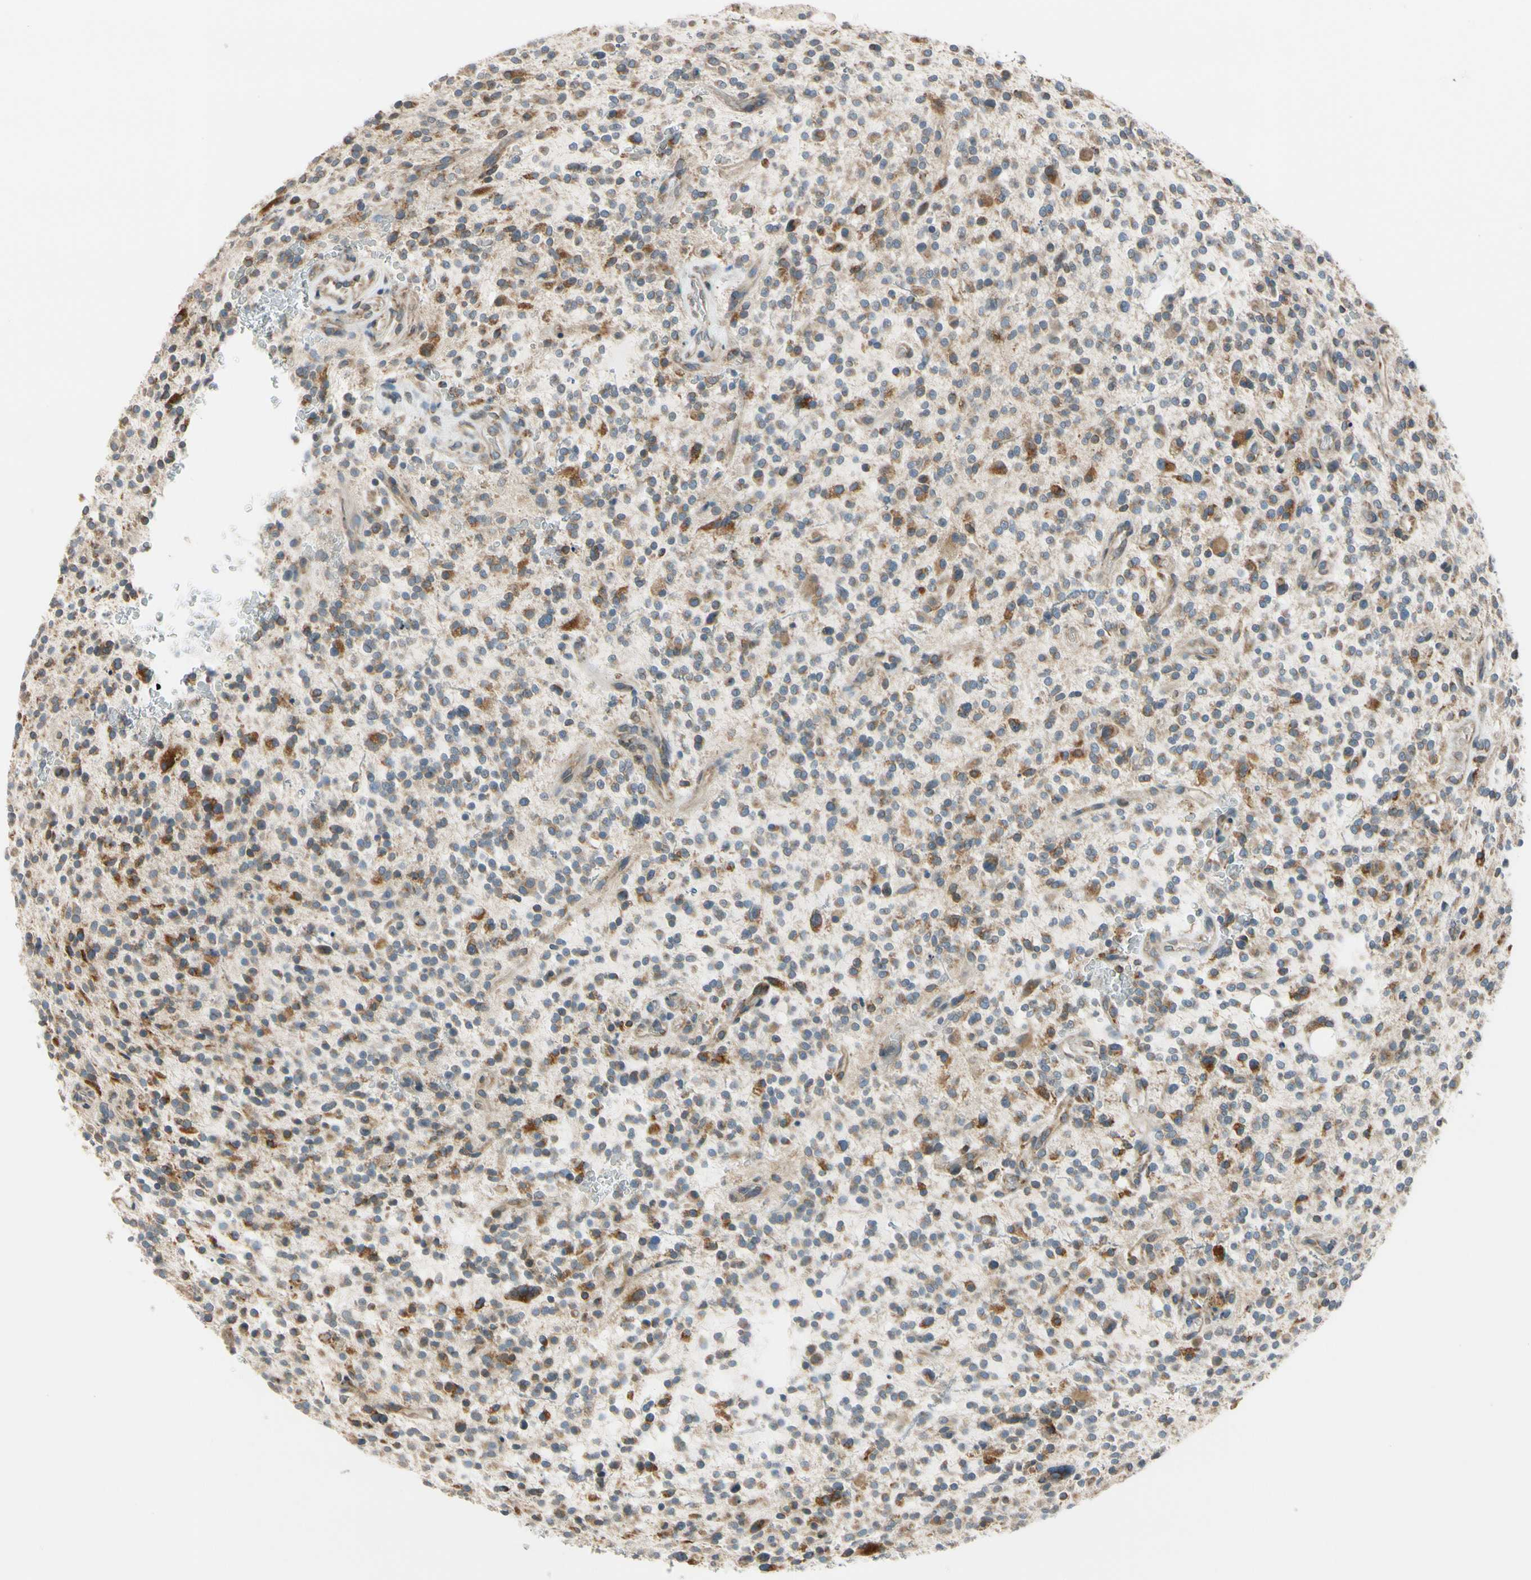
{"staining": {"intensity": "moderate", "quantity": "<25%", "location": "cytoplasmic/membranous"}, "tissue": "glioma", "cell_type": "Tumor cells", "image_type": "cancer", "snomed": [{"axis": "morphology", "description": "Glioma, malignant, High grade"}, {"axis": "topography", "description": "Brain"}], "caption": "This is an image of IHC staining of glioma, which shows moderate expression in the cytoplasmic/membranous of tumor cells.", "gene": "RPN2", "patient": {"sex": "male", "age": 48}}